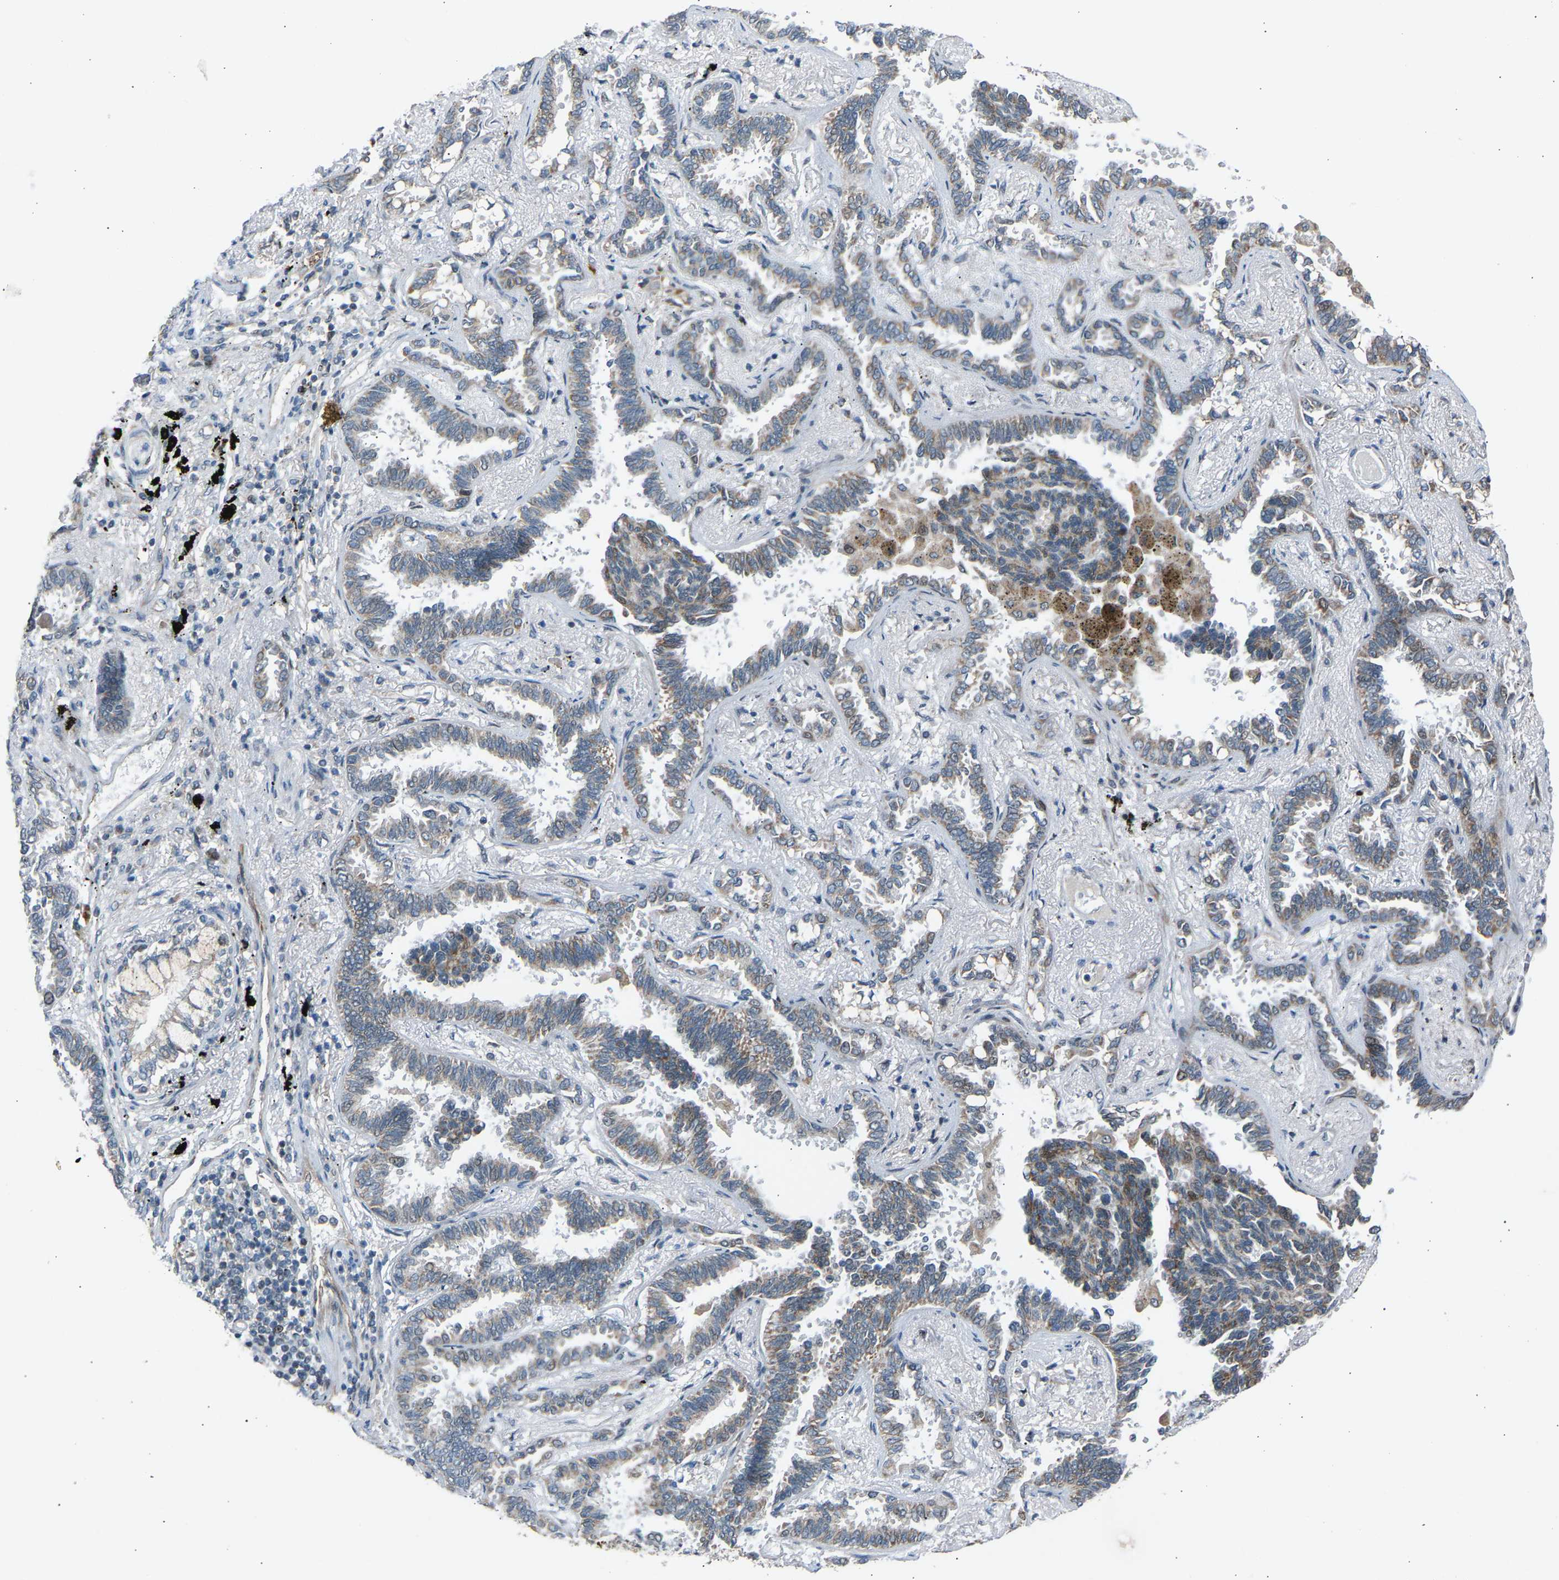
{"staining": {"intensity": "moderate", "quantity": ">75%", "location": "cytoplasmic/membranous"}, "tissue": "lung cancer", "cell_type": "Tumor cells", "image_type": "cancer", "snomed": [{"axis": "morphology", "description": "Adenocarcinoma, NOS"}, {"axis": "topography", "description": "Lung"}], "caption": "A medium amount of moderate cytoplasmic/membranous staining is identified in about >75% of tumor cells in lung cancer tissue.", "gene": "VPS41", "patient": {"sex": "male", "age": 59}}